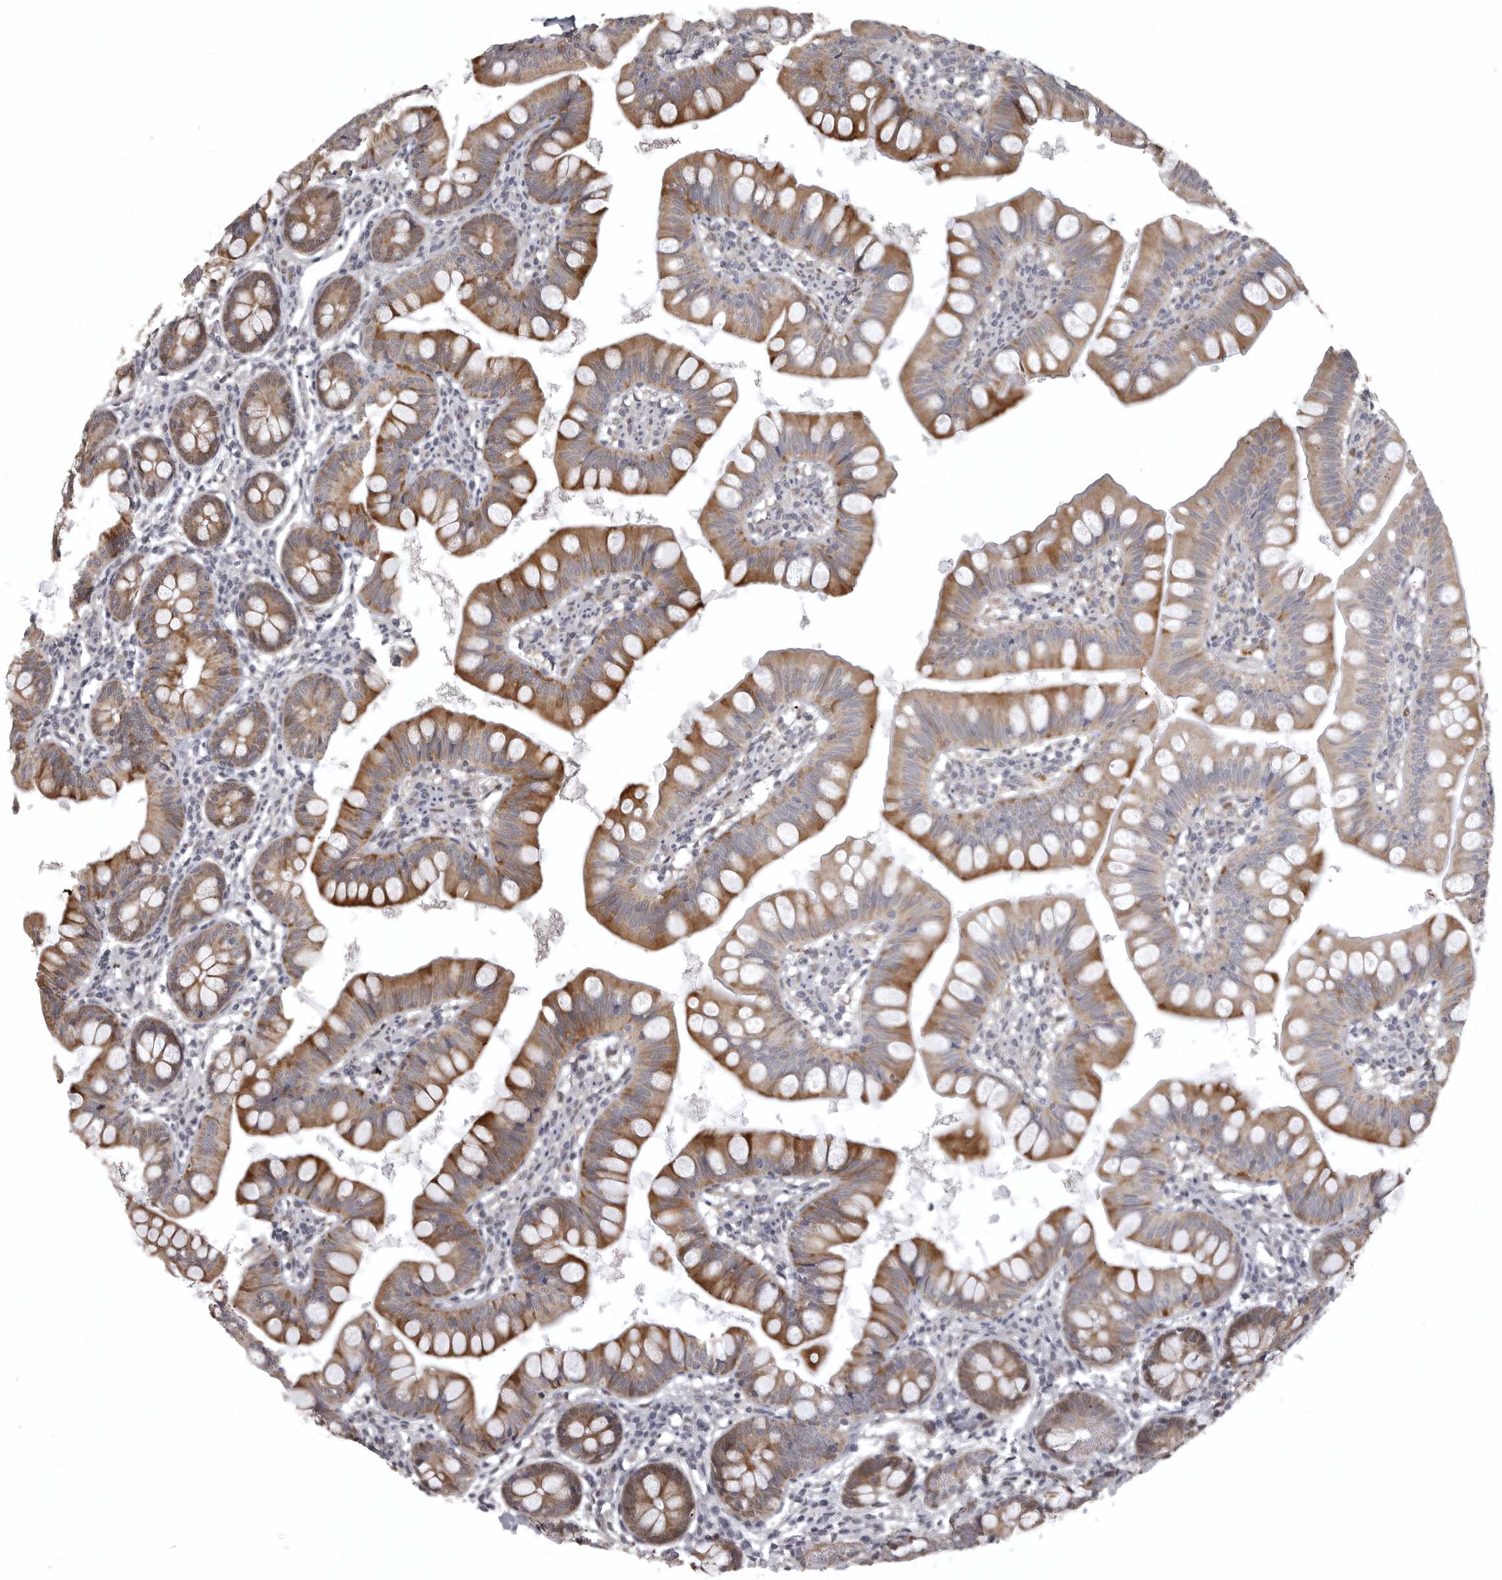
{"staining": {"intensity": "moderate", "quantity": ">75%", "location": "cytoplasmic/membranous"}, "tissue": "small intestine", "cell_type": "Glandular cells", "image_type": "normal", "snomed": [{"axis": "morphology", "description": "Normal tissue, NOS"}, {"axis": "topography", "description": "Small intestine"}], "caption": "Moderate cytoplasmic/membranous expression is present in about >75% of glandular cells in unremarkable small intestine.", "gene": "POLE2", "patient": {"sex": "male", "age": 7}}